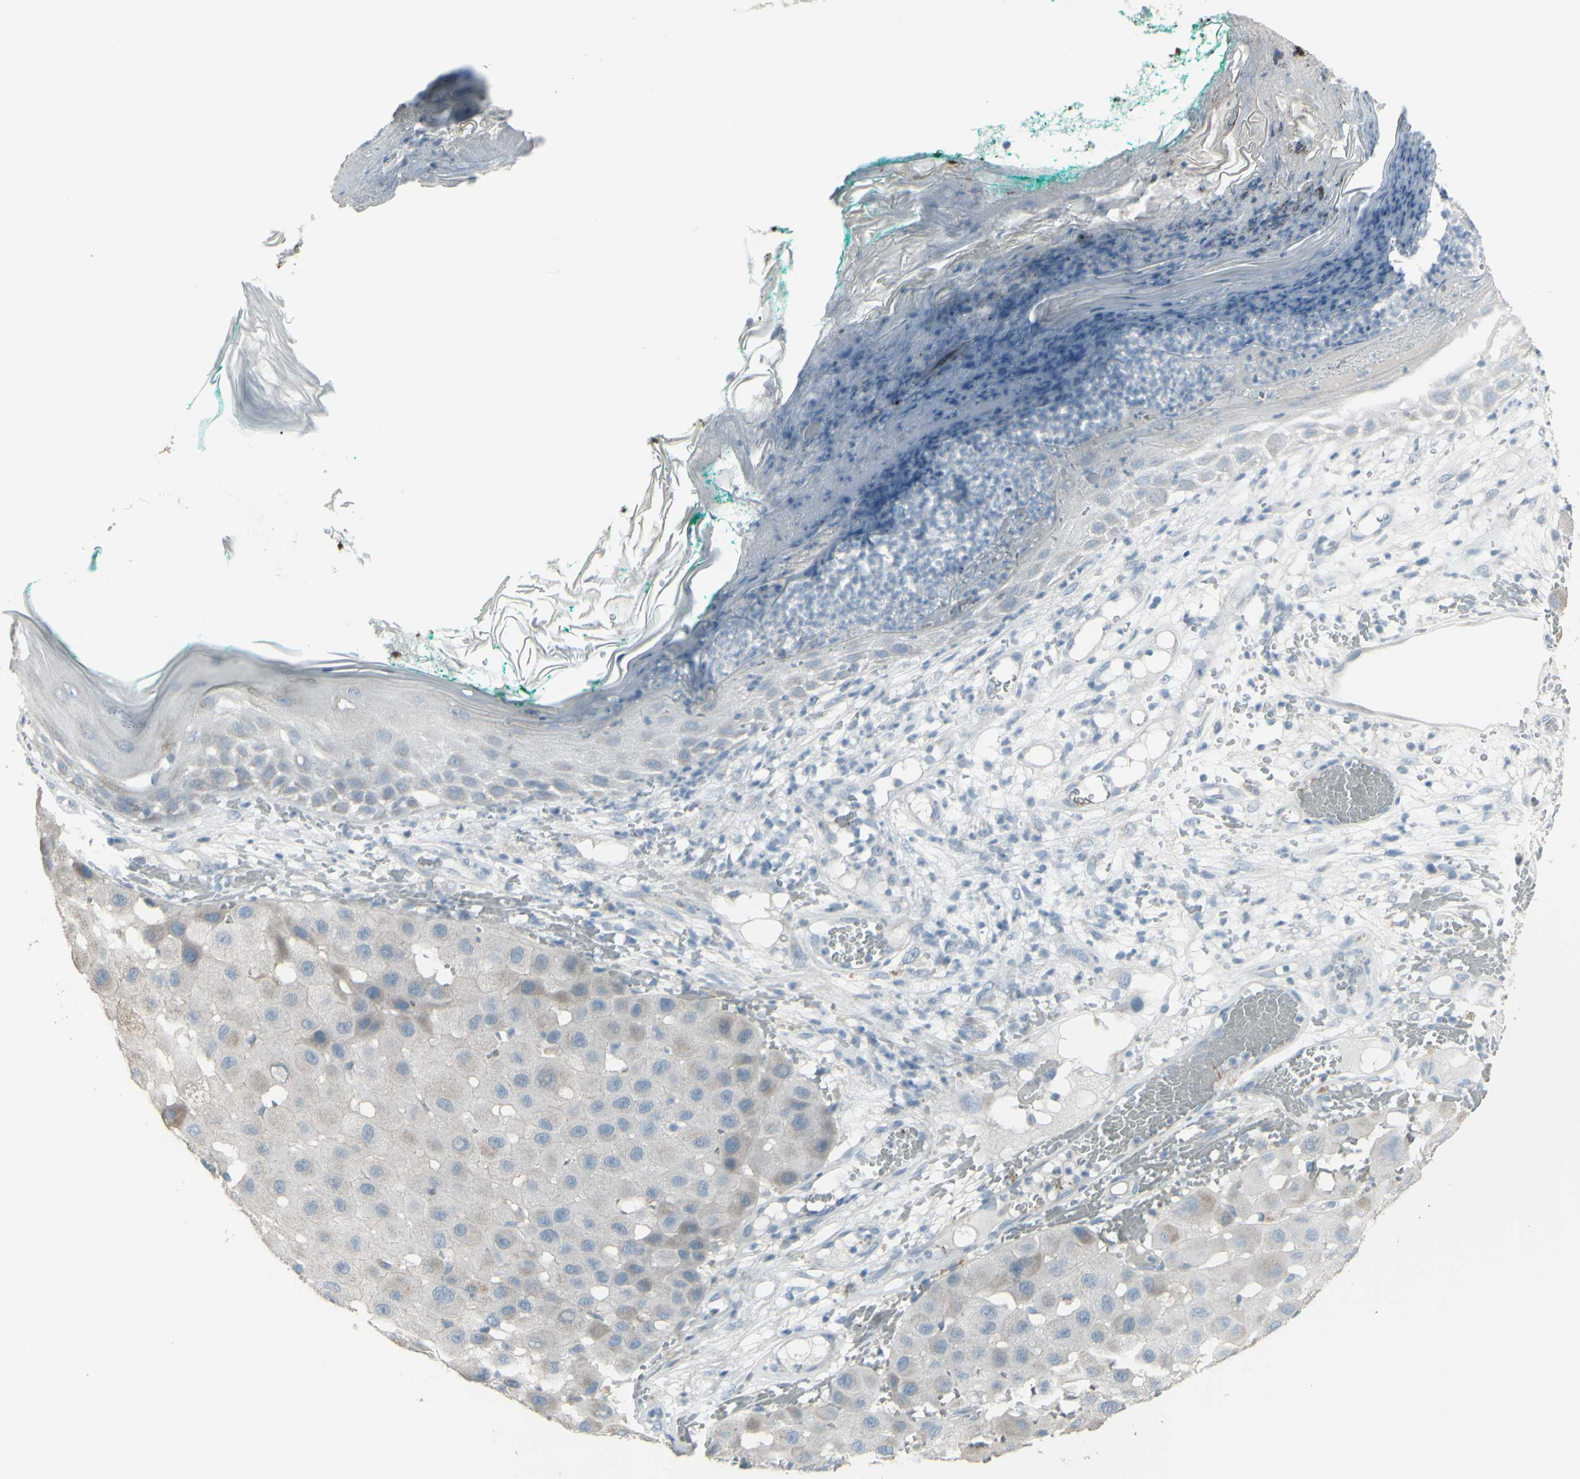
{"staining": {"intensity": "weak", "quantity": "<25%", "location": "cytoplasmic/membranous"}, "tissue": "melanoma", "cell_type": "Tumor cells", "image_type": "cancer", "snomed": [{"axis": "morphology", "description": "Malignant melanoma, NOS"}, {"axis": "topography", "description": "Skin"}], "caption": "DAB (3,3'-diaminobenzidine) immunohistochemical staining of malignant melanoma exhibits no significant staining in tumor cells.", "gene": "CD79B", "patient": {"sex": "female", "age": 81}}